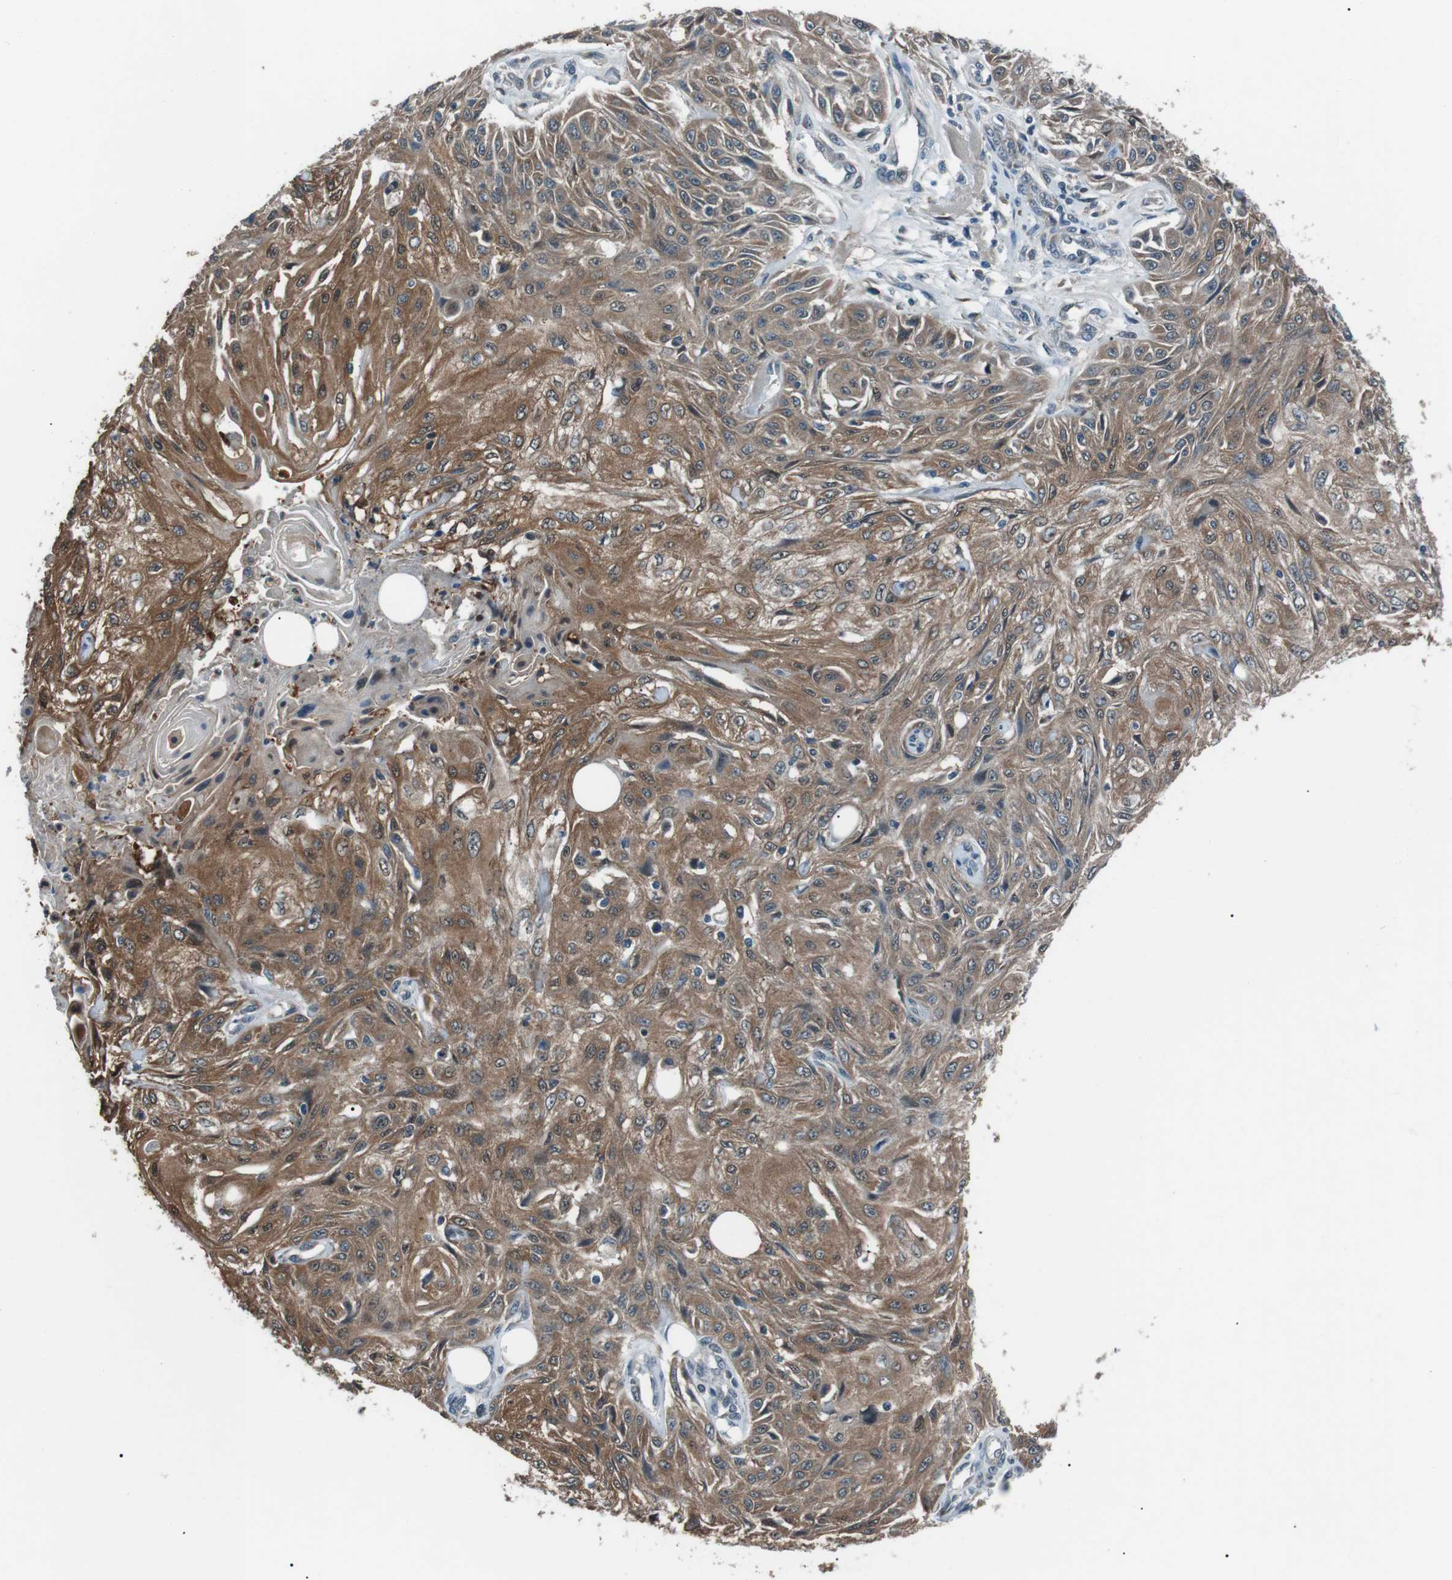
{"staining": {"intensity": "moderate", "quantity": ">75%", "location": "cytoplasmic/membranous"}, "tissue": "skin cancer", "cell_type": "Tumor cells", "image_type": "cancer", "snomed": [{"axis": "morphology", "description": "Squamous cell carcinoma, NOS"}, {"axis": "topography", "description": "Skin"}], "caption": "Skin cancer (squamous cell carcinoma) tissue demonstrates moderate cytoplasmic/membranous expression in approximately >75% of tumor cells, visualized by immunohistochemistry.", "gene": "LRIG2", "patient": {"sex": "male", "age": 75}}